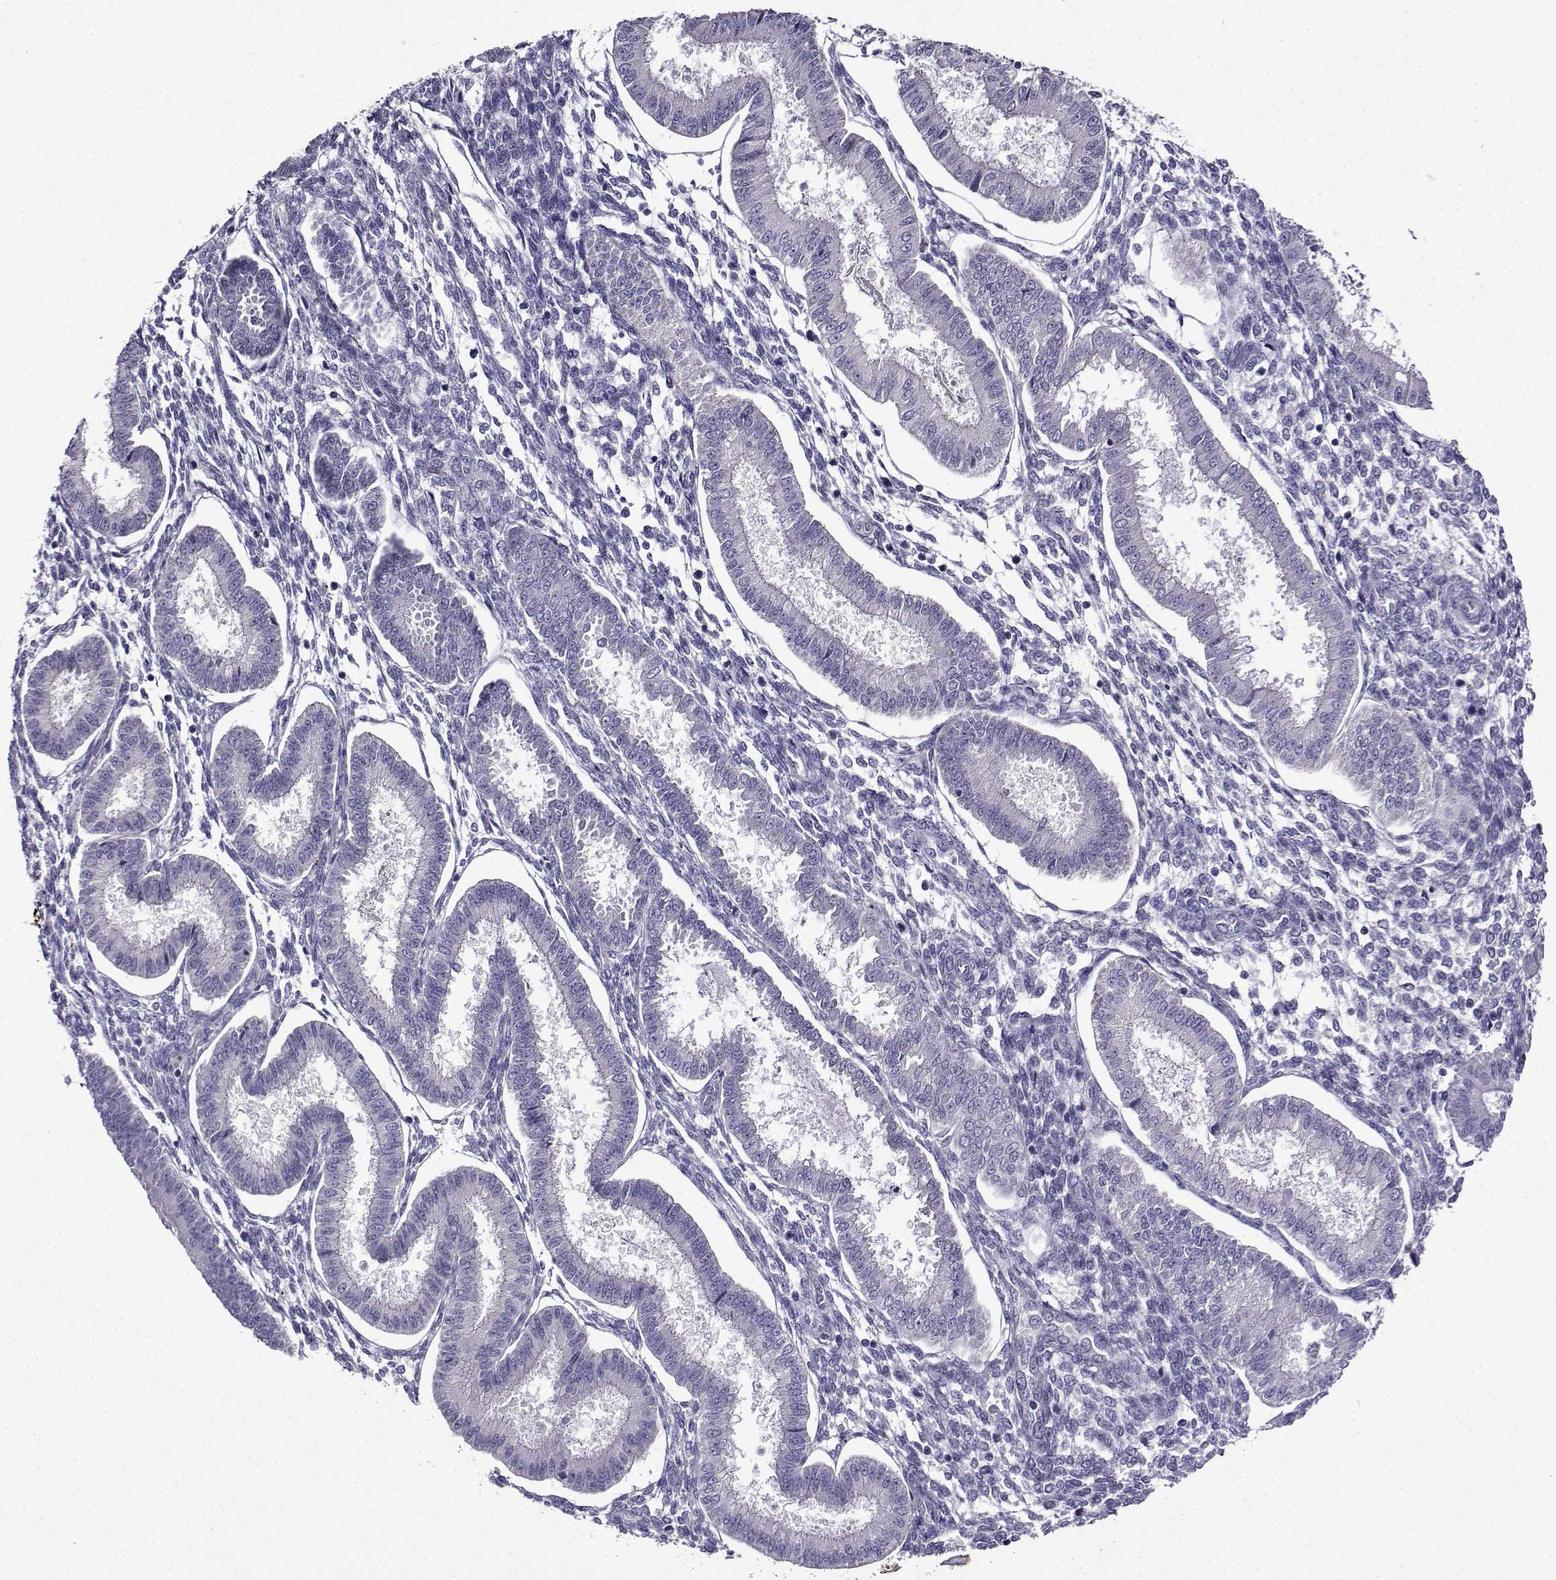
{"staining": {"intensity": "negative", "quantity": "none", "location": "none"}, "tissue": "endometrium", "cell_type": "Cells in endometrial stroma", "image_type": "normal", "snomed": [{"axis": "morphology", "description": "Normal tissue, NOS"}, {"axis": "topography", "description": "Endometrium"}], "caption": "Immunohistochemical staining of benign human endometrium displays no significant staining in cells in endometrial stroma.", "gene": "SPACA7", "patient": {"sex": "female", "age": 43}}